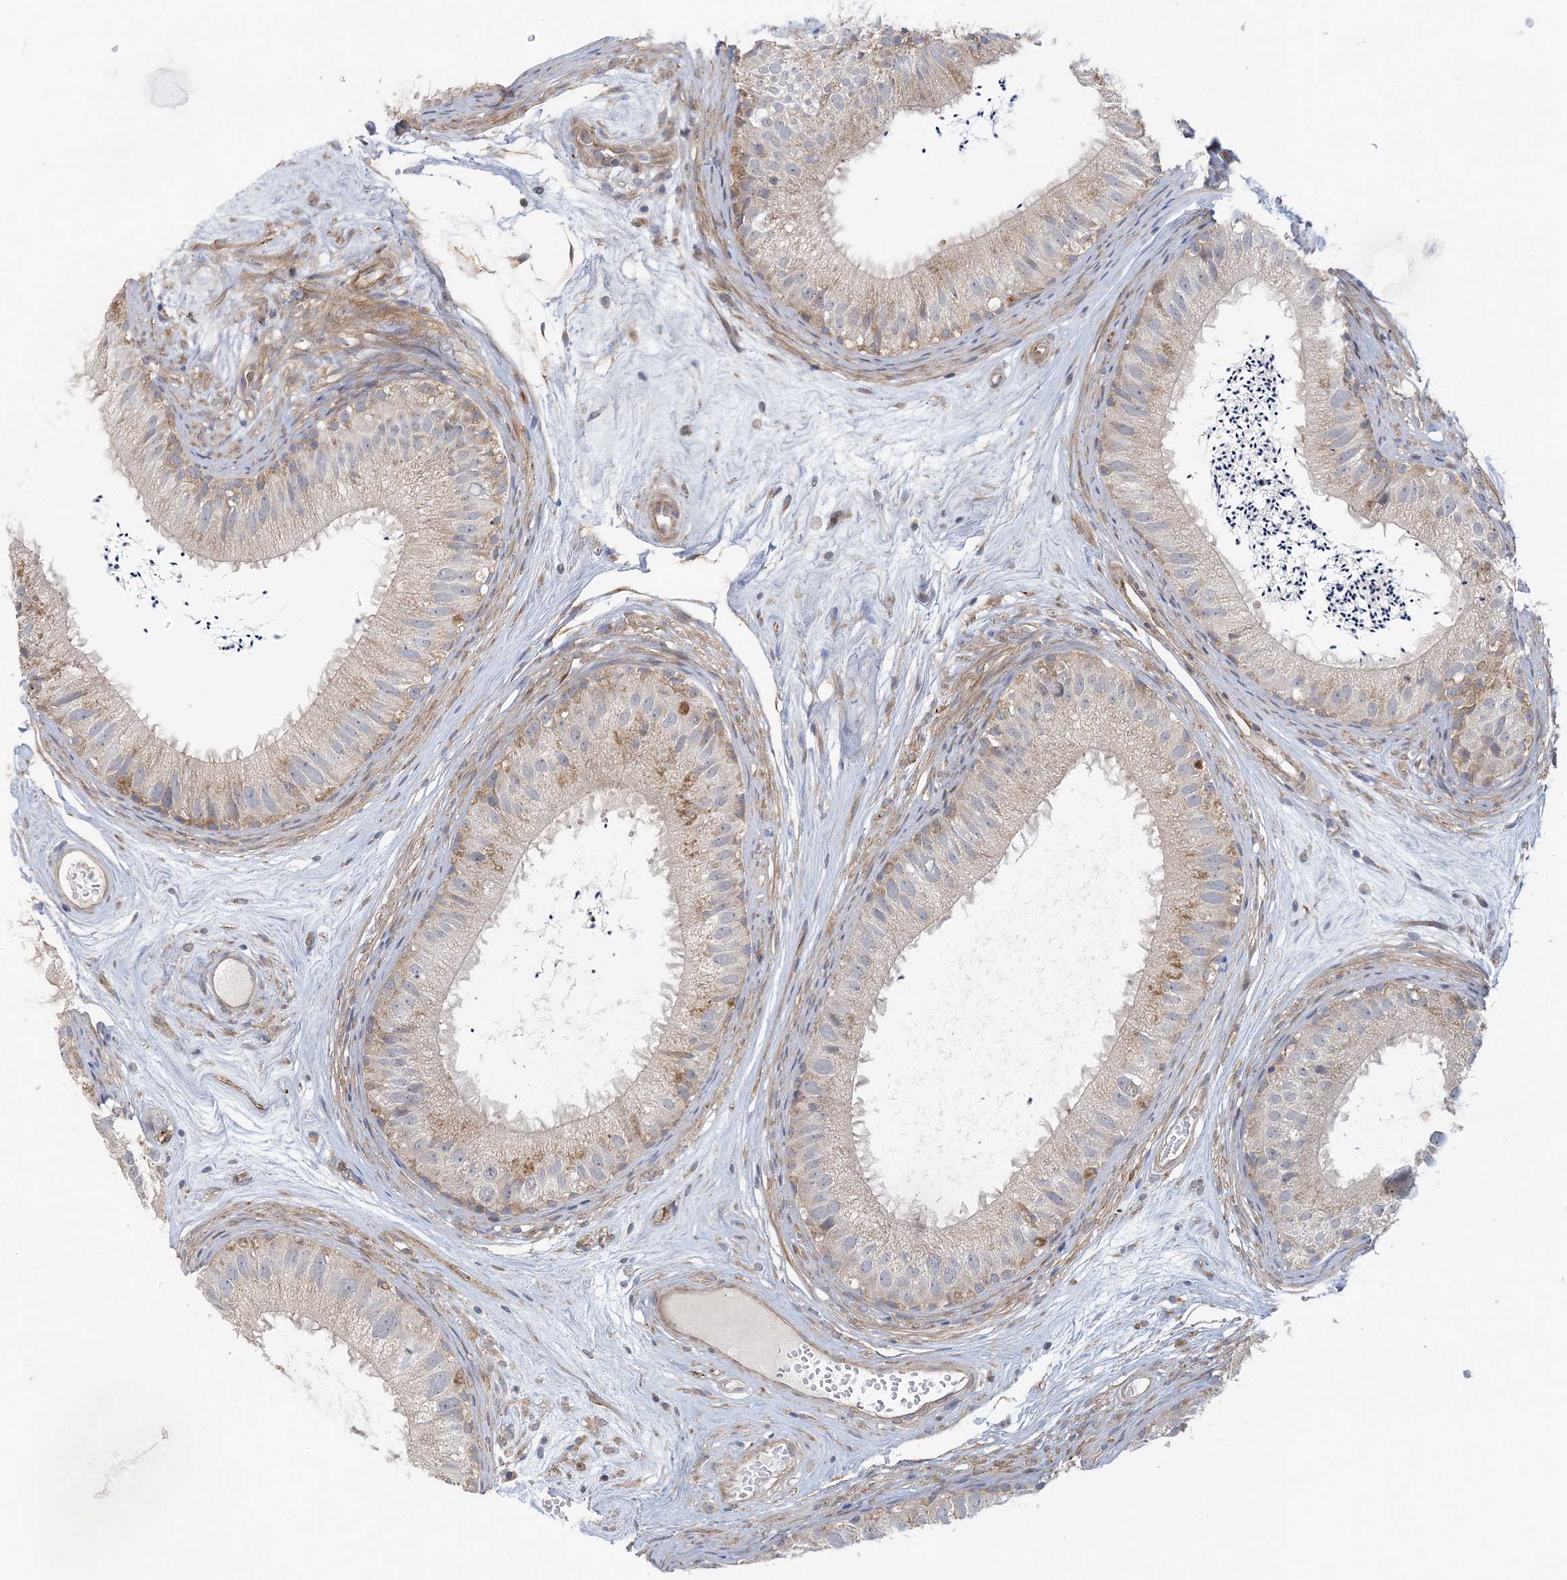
{"staining": {"intensity": "weak", "quantity": "<25%", "location": "cytoplasmic/membranous"}, "tissue": "epididymis", "cell_type": "Glandular cells", "image_type": "normal", "snomed": [{"axis": "morphology", "description": "Normal tissue, NOS"}, {"axis": "topography", "description": "Epididymis"}], "caption": "This is a histopathology image of immunohistochemistry staining of normal epididymis, which shows no positivity in glandular cells.", "gene": "MAP4K5", "patient": {"sex": "male", "age": 77}}